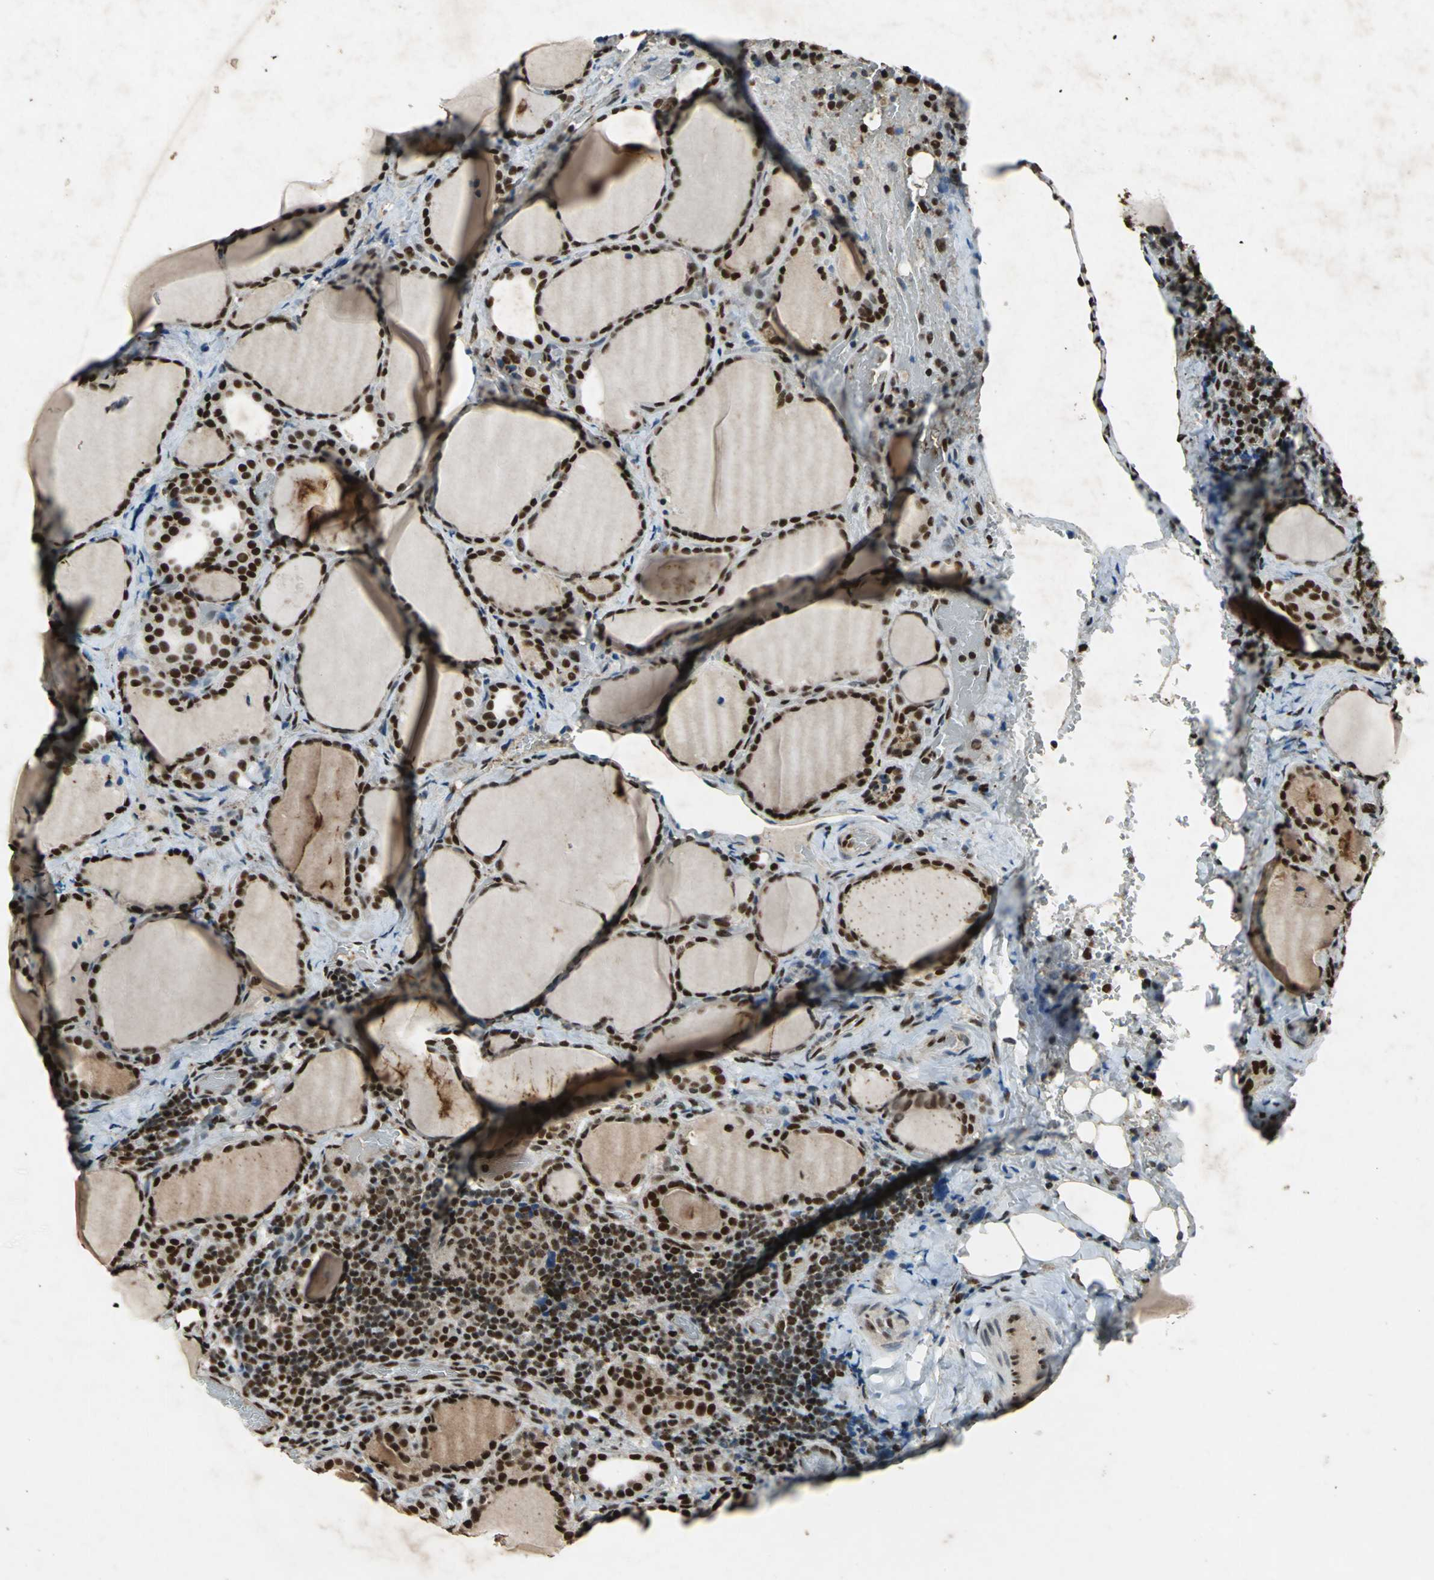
{"staining": {"intensity": "strong", "quantity": ">75%", "location": "cytoplasmic/membranous,nuclear"}, "tissue": "thyroid cancer", "cell_type": "Tumor cells", "image_type": "cancer", "snomed": [{"axis": "morphology", "description": "Papillary adenocarcinoma, NOS"}, {"axis": "topography", "description": "Thyroid gland"}], "caption": "A brown stain highlights strong cytoplasmic/membranous and nuclear staining of a protein in human papillary adenocarcinoma (thyroid) tumor cells.", "gene": "ANP32A", "patient": {"sex": "female", "age": 30}}